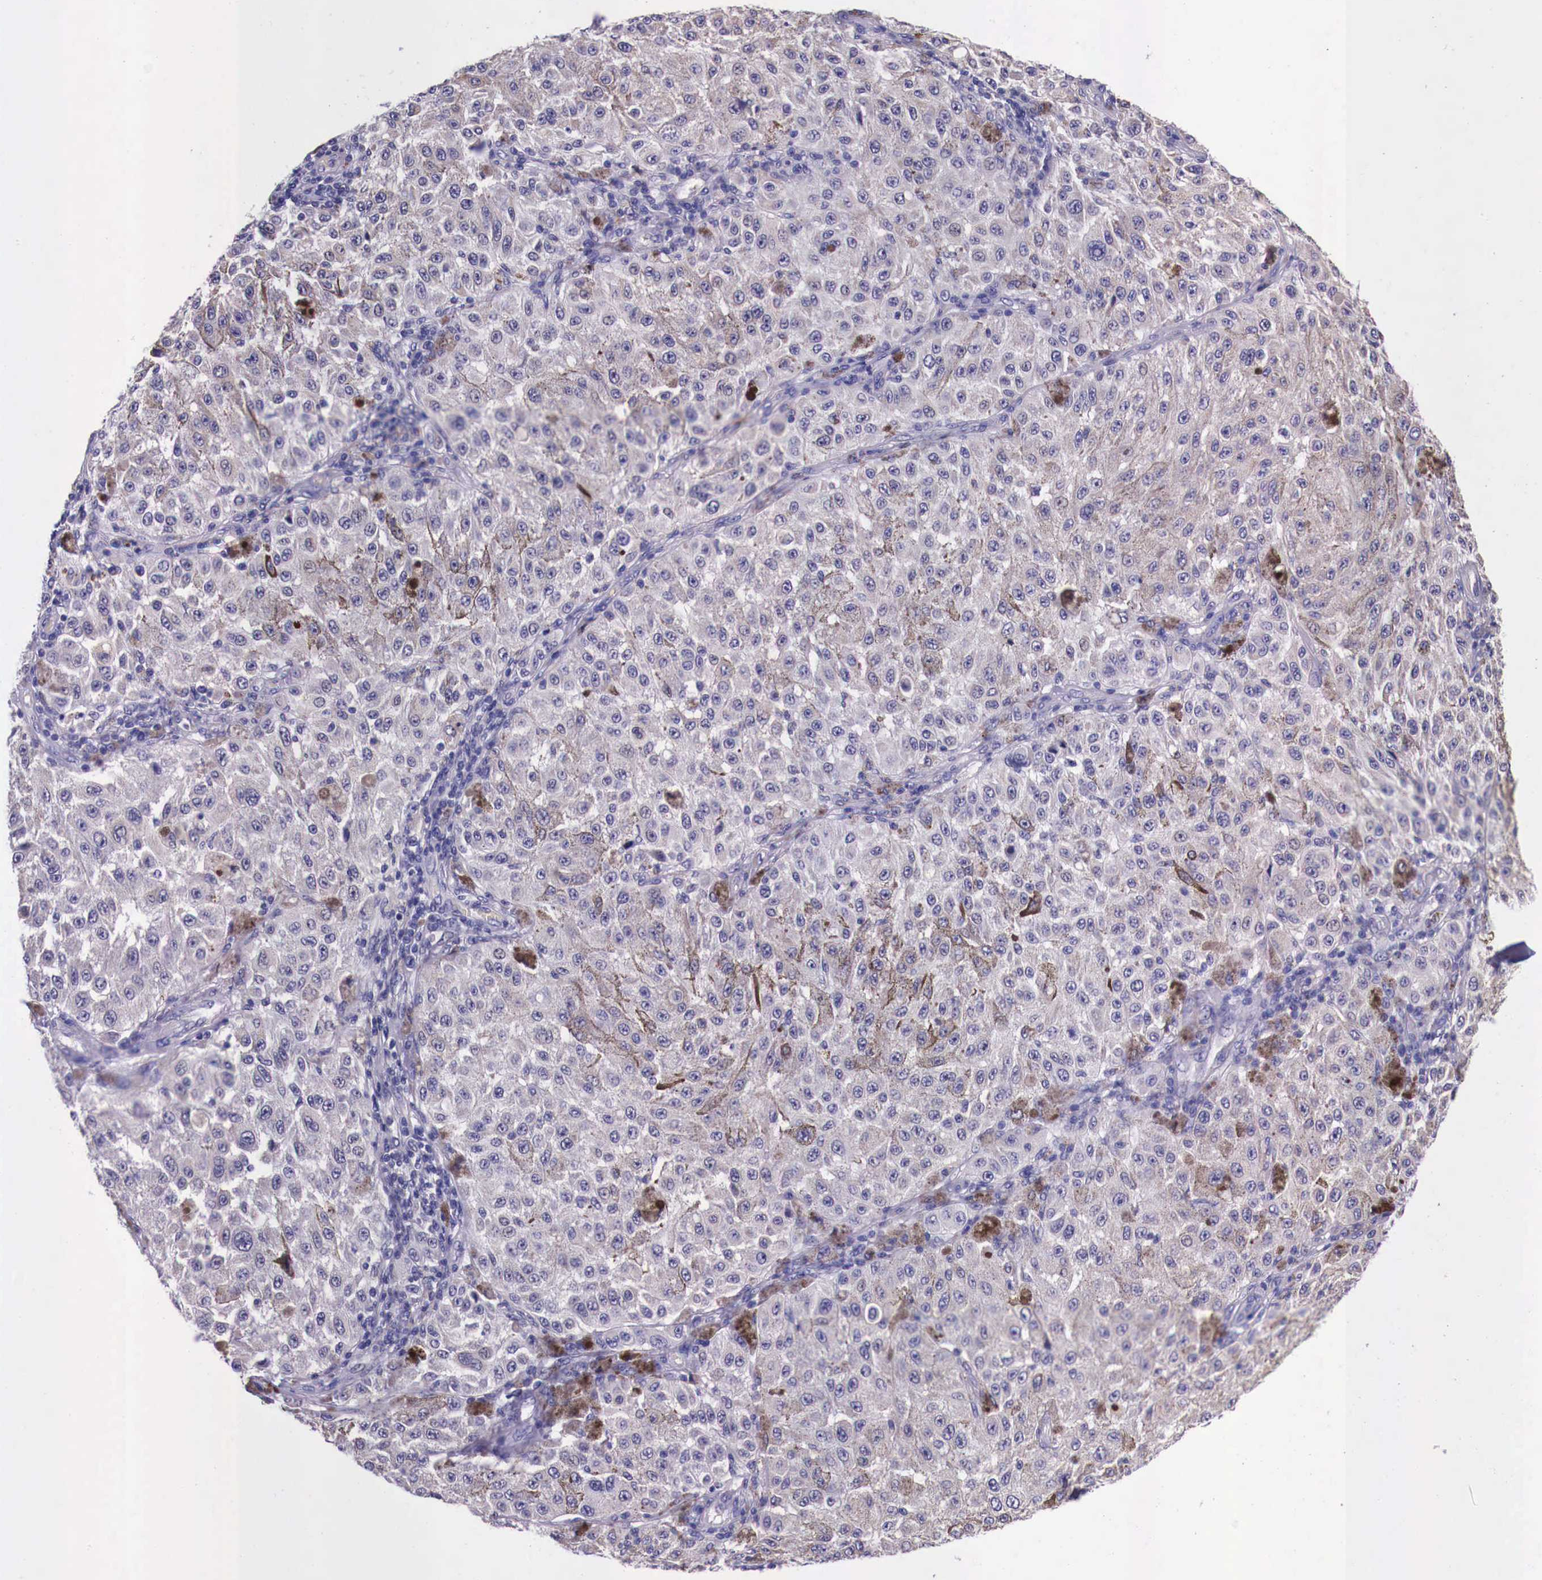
{"staining": {"intensity": "weak", "quantity": "25%-75%", "location": "cytoplasmic/membranous"}, "tissue": "melanoma", "cell_type": "Tumor cells", "image_type": "cancer", "snomed": [{"axis": "morphology", "description": "Malignant melanoma, NOS"}, {"axis": "topography", "description": "Skin"}], "caption": "Malignant melanoma stained for a protein (brown) shows weak cytoplasmic/membranous positive positivity in about 25%-75% of tumor cells.", "gene": "GRIPAP1", "patient": {"sex": "female", "age": 64}}